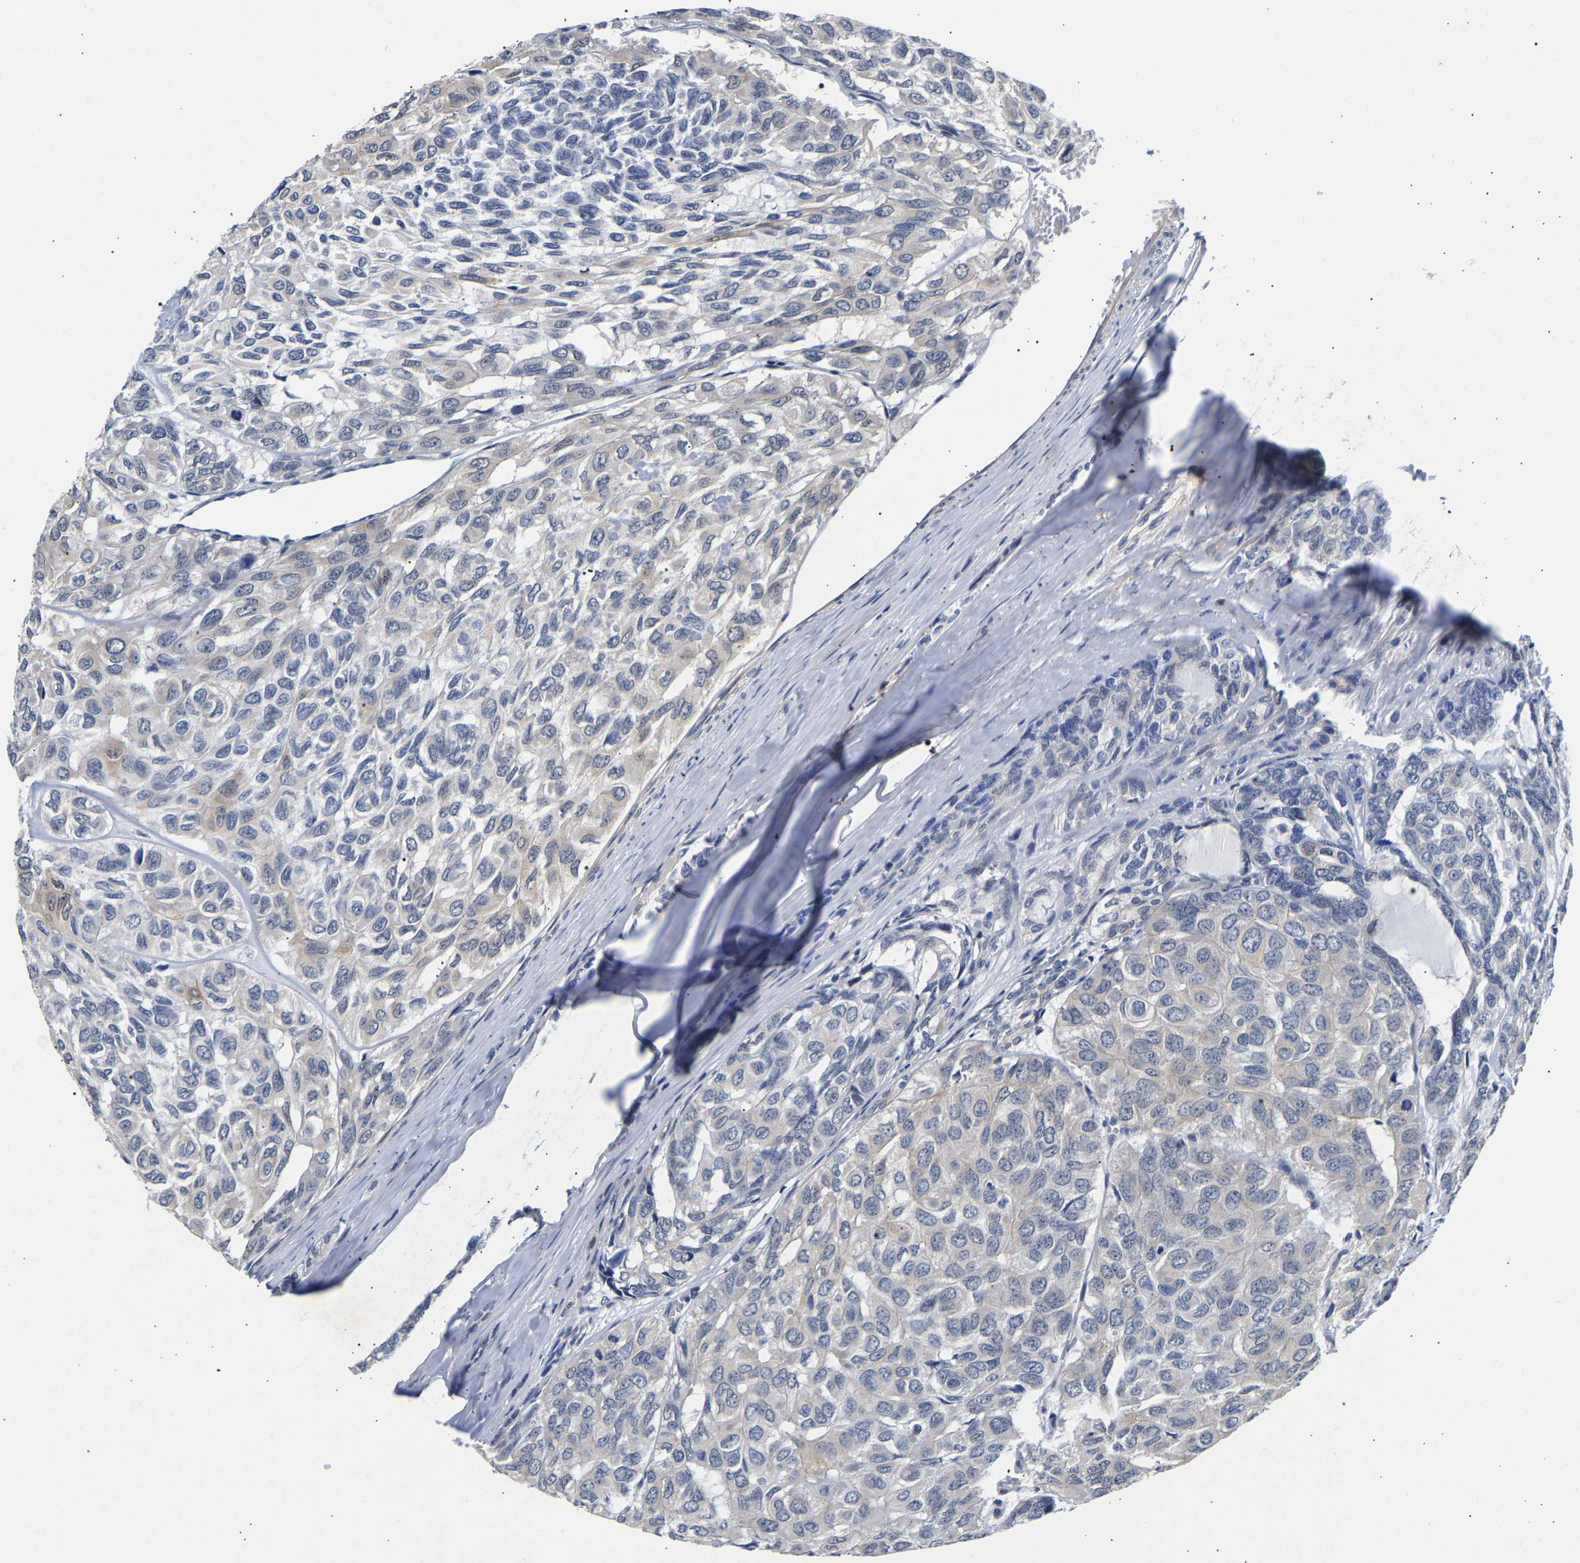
{"staining": {"intensity": "negative", "quantity": "none", "location": "none"}, "tissue": "head and neck cancer", "cell_type": "Tumor cells", "image_type": "cancer", "snomed": [{"axis": "morphology", "description": "Adenocarcinoma, NOS"}, {"axis": "topography", "description": "Salivary gland, NOS"}, {"axis": "topography", "description": "Head-Neck"}], "caption": "High magnification brightfield microscopy of head and neck cancer (adenocarcinoma) stained with DAB (brown) and counterstained with hematoxylin (blue): tumor cells show no significant positivity.", "gene": "CCDC6", "patient": {"sex": "female", "age": 76}}